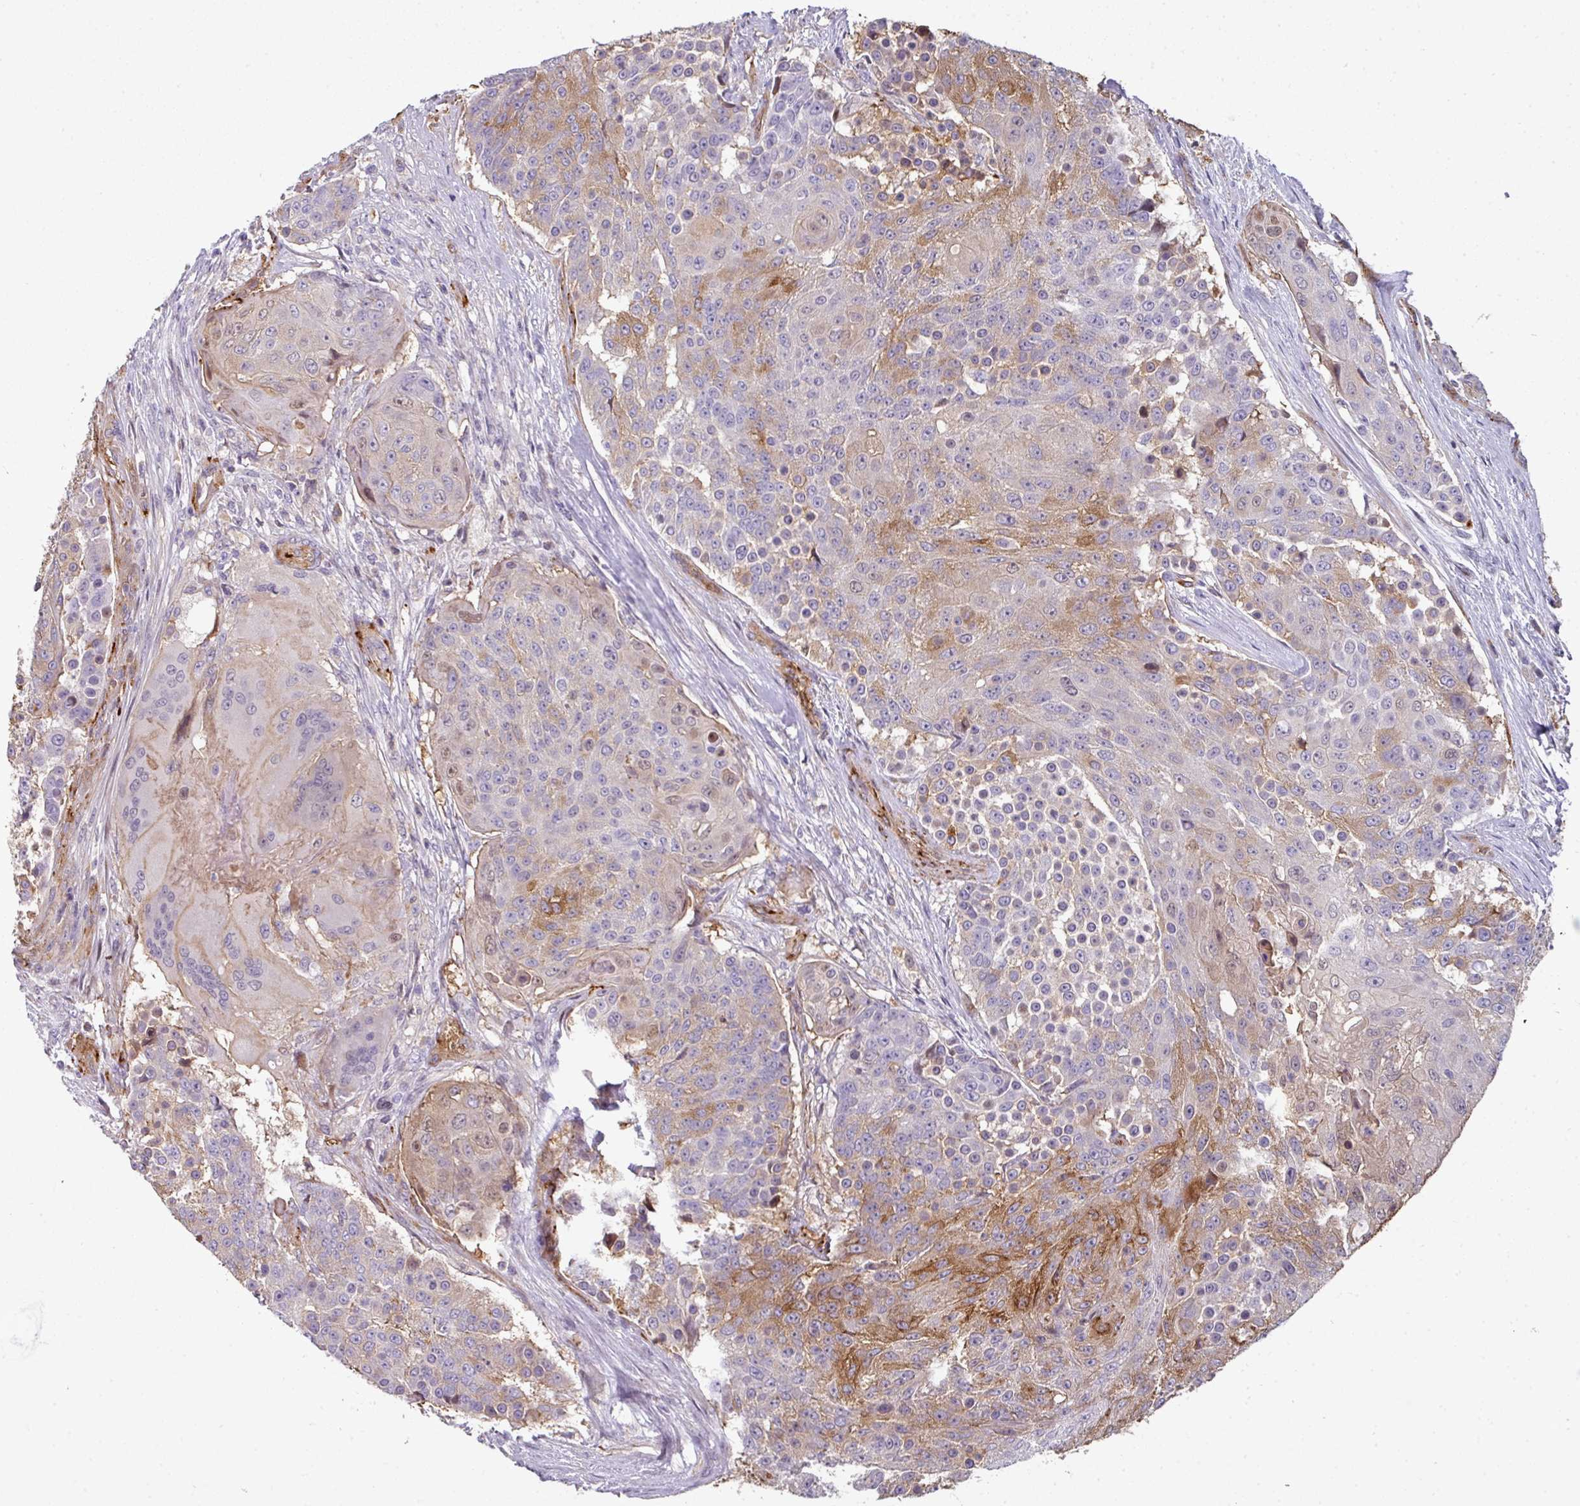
{"staining": {"intensity": "moderate", "quantity": "25%-75%", "location": "cytoplasmic/membranous"}, "tissue": "urothelial cancer", "cell_type": "Tumor cells", "image_type": "cancer", "snomed": [{"axis": "morphology", "description": "Urothelial carcinoma, High grade"}, {"axis": "topography", "description": "Urinary bladder"}], "caption": "Human urothelial carcinoma (high-grade) stained with a brown dye exhibits moderate cytoplasmic/membranous positive positivity in about 25%-75% of tumor cells.", "gene": "BEND5", "patient": {"sex": "female", "age": 63}}